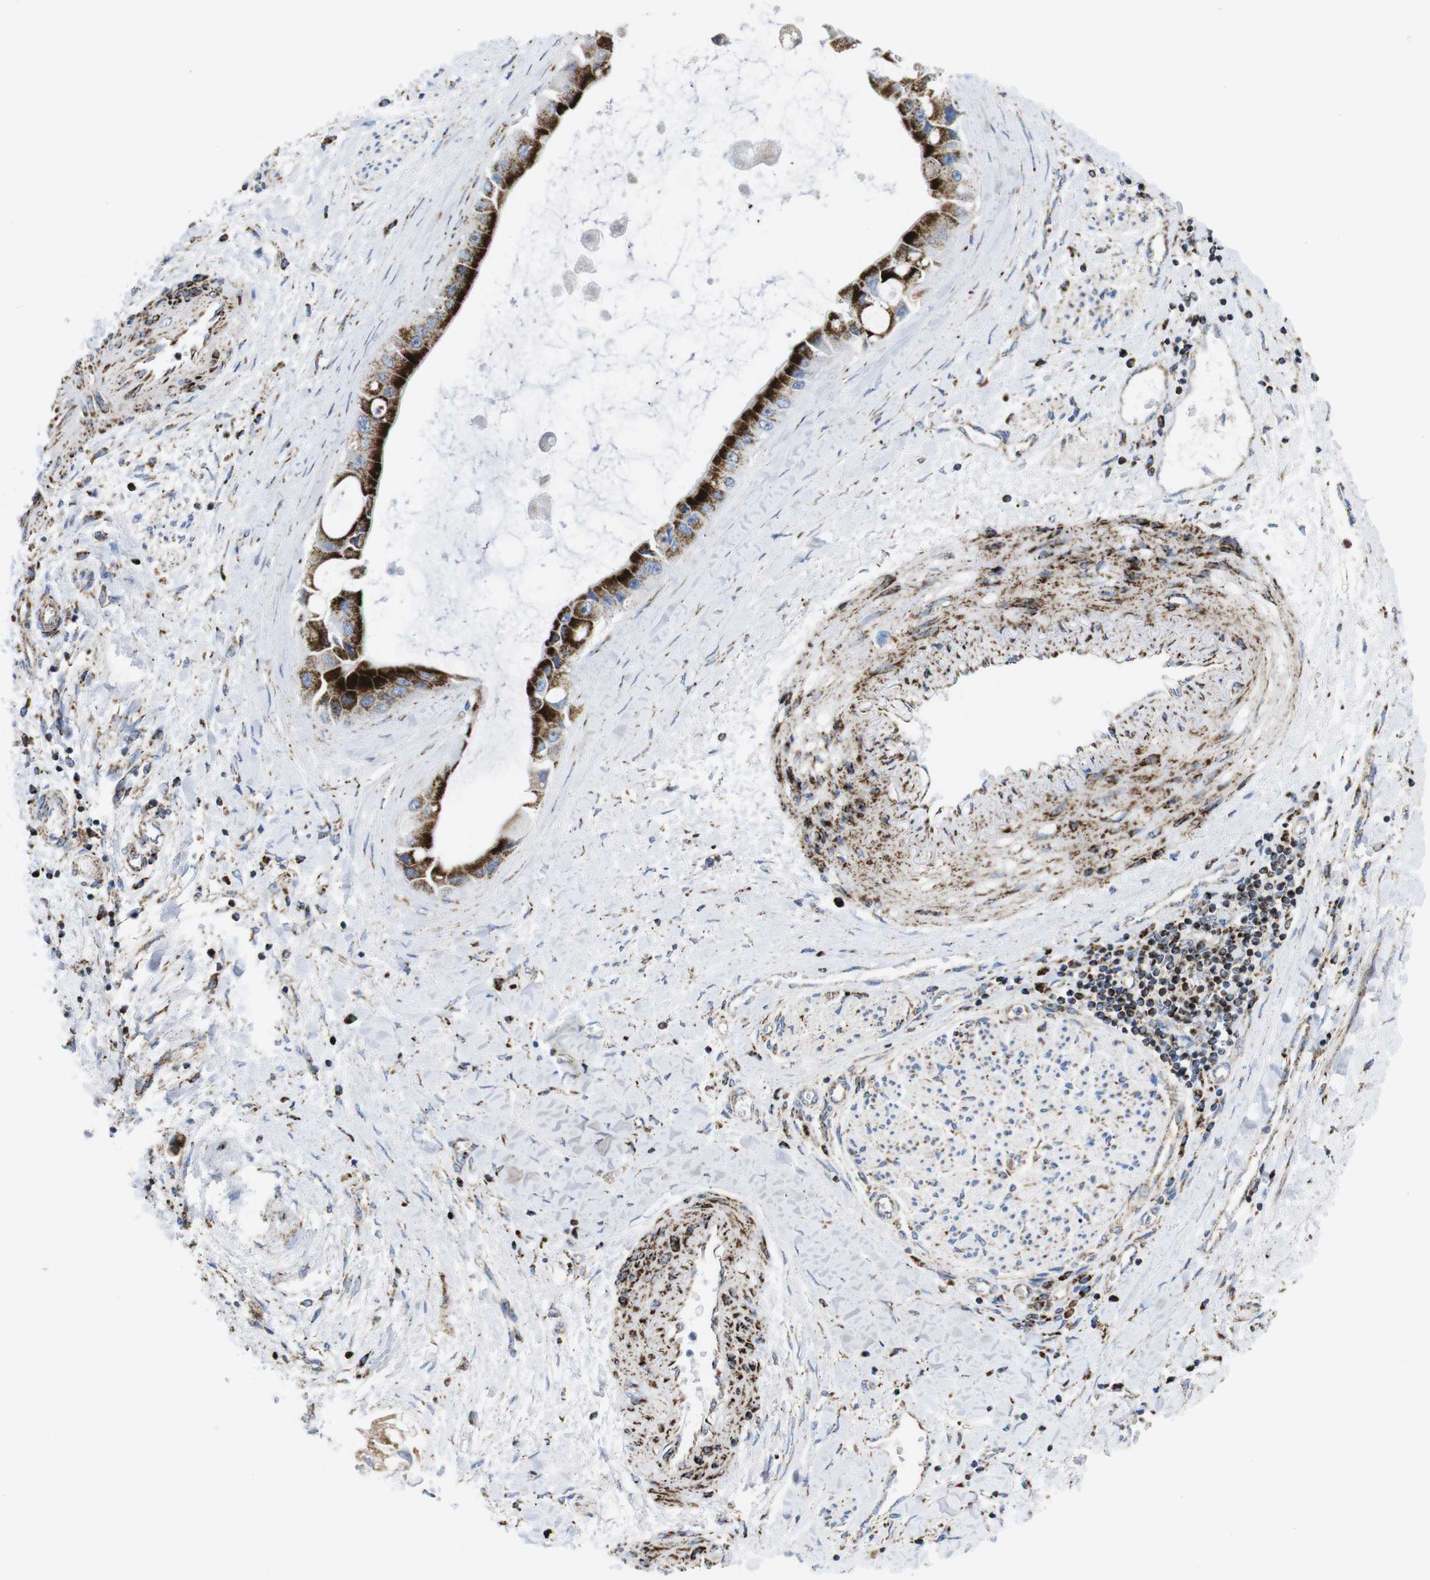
{"staining": {"intensity": "strong", "quantity": ">75%", "location": "cytoplasmic/membranous"}, "tissue": "liver cancer", "cell_type": "Tumor cells", "image_type": "cancer", "snomed": [{"axis": "morphology", "description": "Cholangiocarcinoma"}, {"axis": "topography", "description": "Liver"}], "caption": "Tumor cells demonstrate strong cytoplasmic/membranous staining in about >75% of cells in liver cancer.", "gene": "TMEM192", "patient": {"sex": "male", "age": 50}}